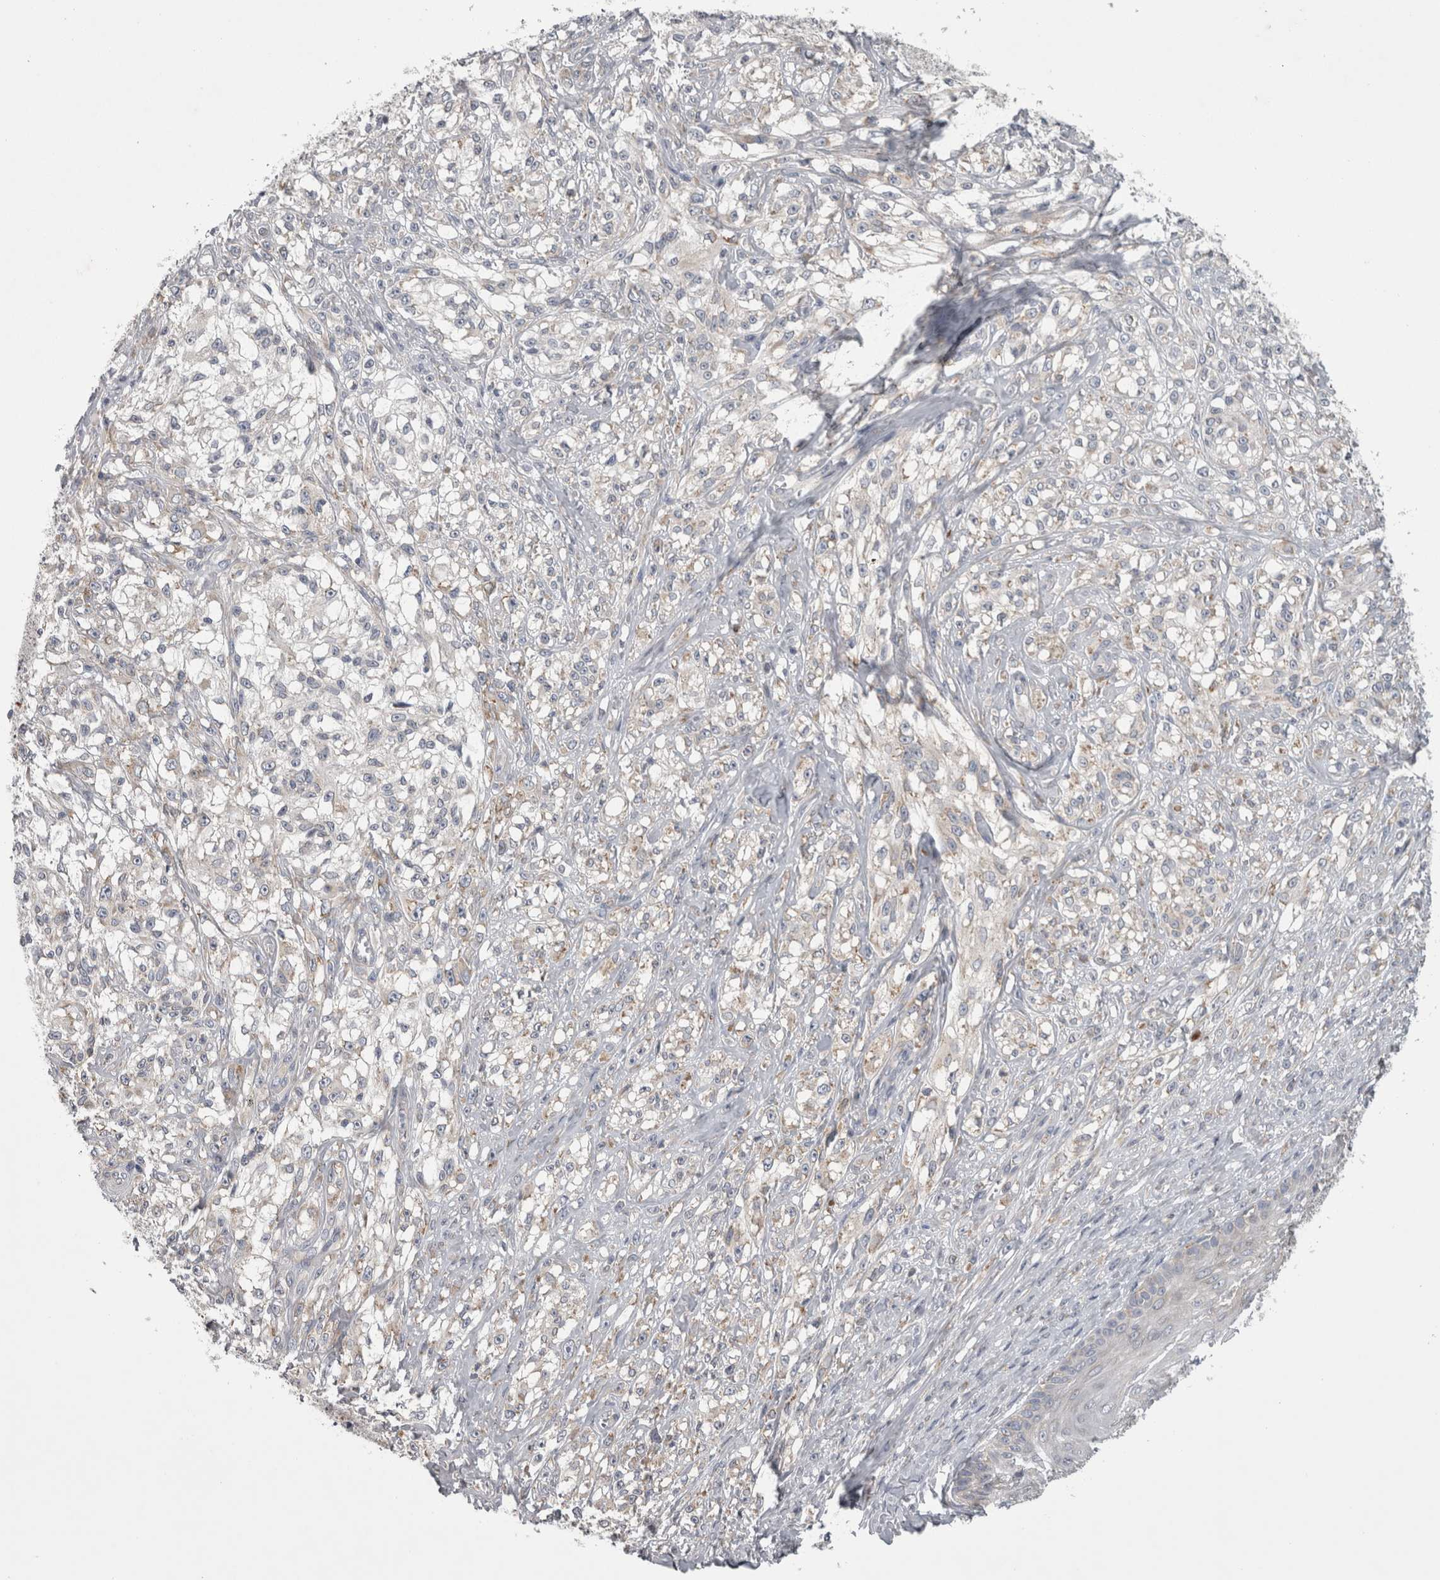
{"staining": {"intensity": "negative", "quantity": "none", "location": "none"}, "tissue": "melanoma", "cell_type": "Tumor cells", "image_type": "cancer", "snomed": [{"axis": "morphology", "description": "Malignant melanoma, NOS"}, {"axis": "topography", "description": "Skin of head"}], "caption": "Immunohistochemical staining of malignant melanoma demonstrates no significant positivity in tumor cells.", "gene": "PRRC2C", "patient": {"sex": "male", "age": 83}}